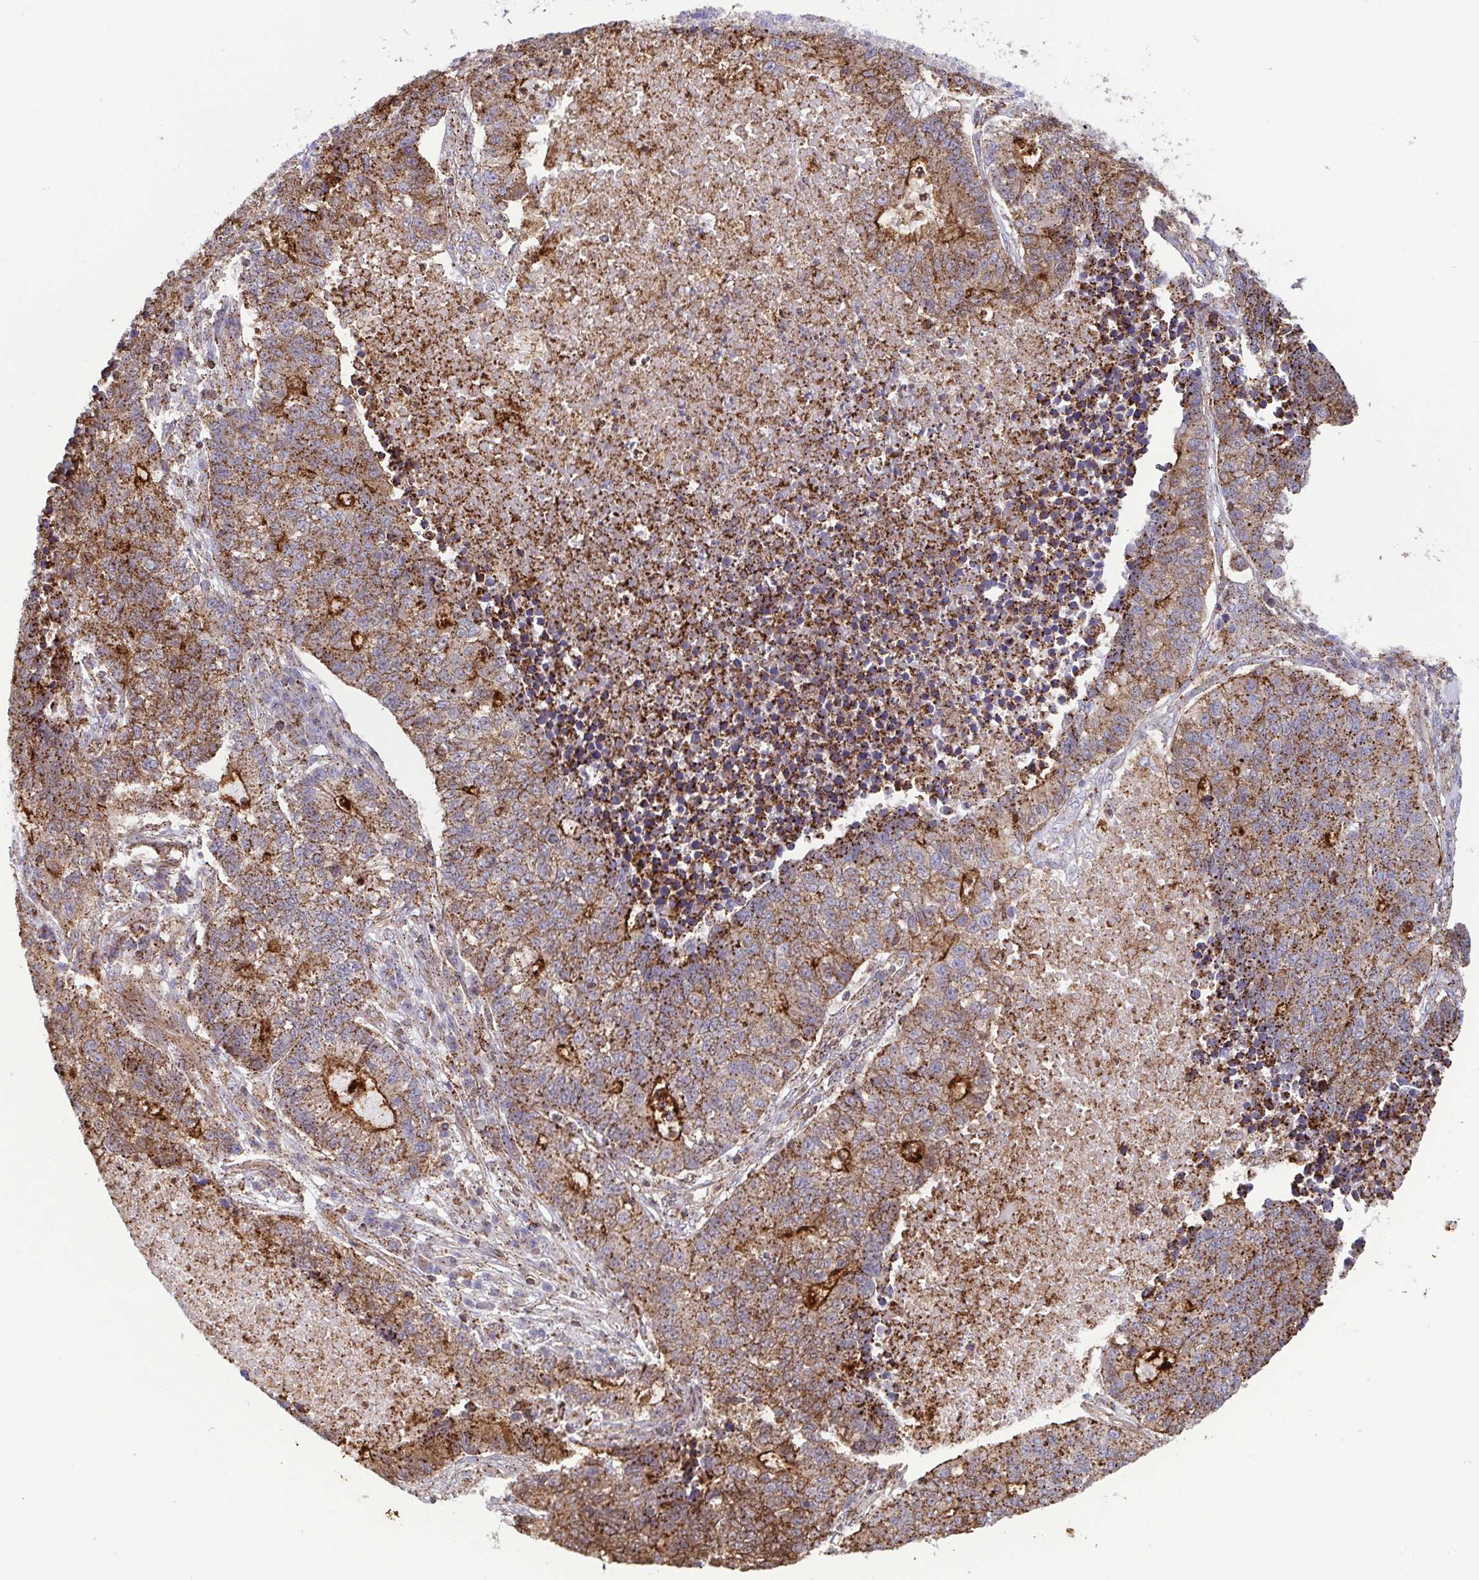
{"staining": {"intensity": "moderate", "quantity": ">75%", "location": "cytoplasmic/membranous"}, "tissue": "lung cancer", "cell_type": "Tumor cells", "image_type": "cancer", "snomed": [{"axis": "morphology", "description": "Adenocarcinoma, NOS"}, {"axis": "topography", "description": "Lung"}], "caption": "This photomicrograph shows IHC staining of human lung cancer, with medium moderate cytoplasmic/membranous expression in about >75% of tumor cells.", "gene": "CHMP1B", "patient": {"sex": "male", "age": 57}}